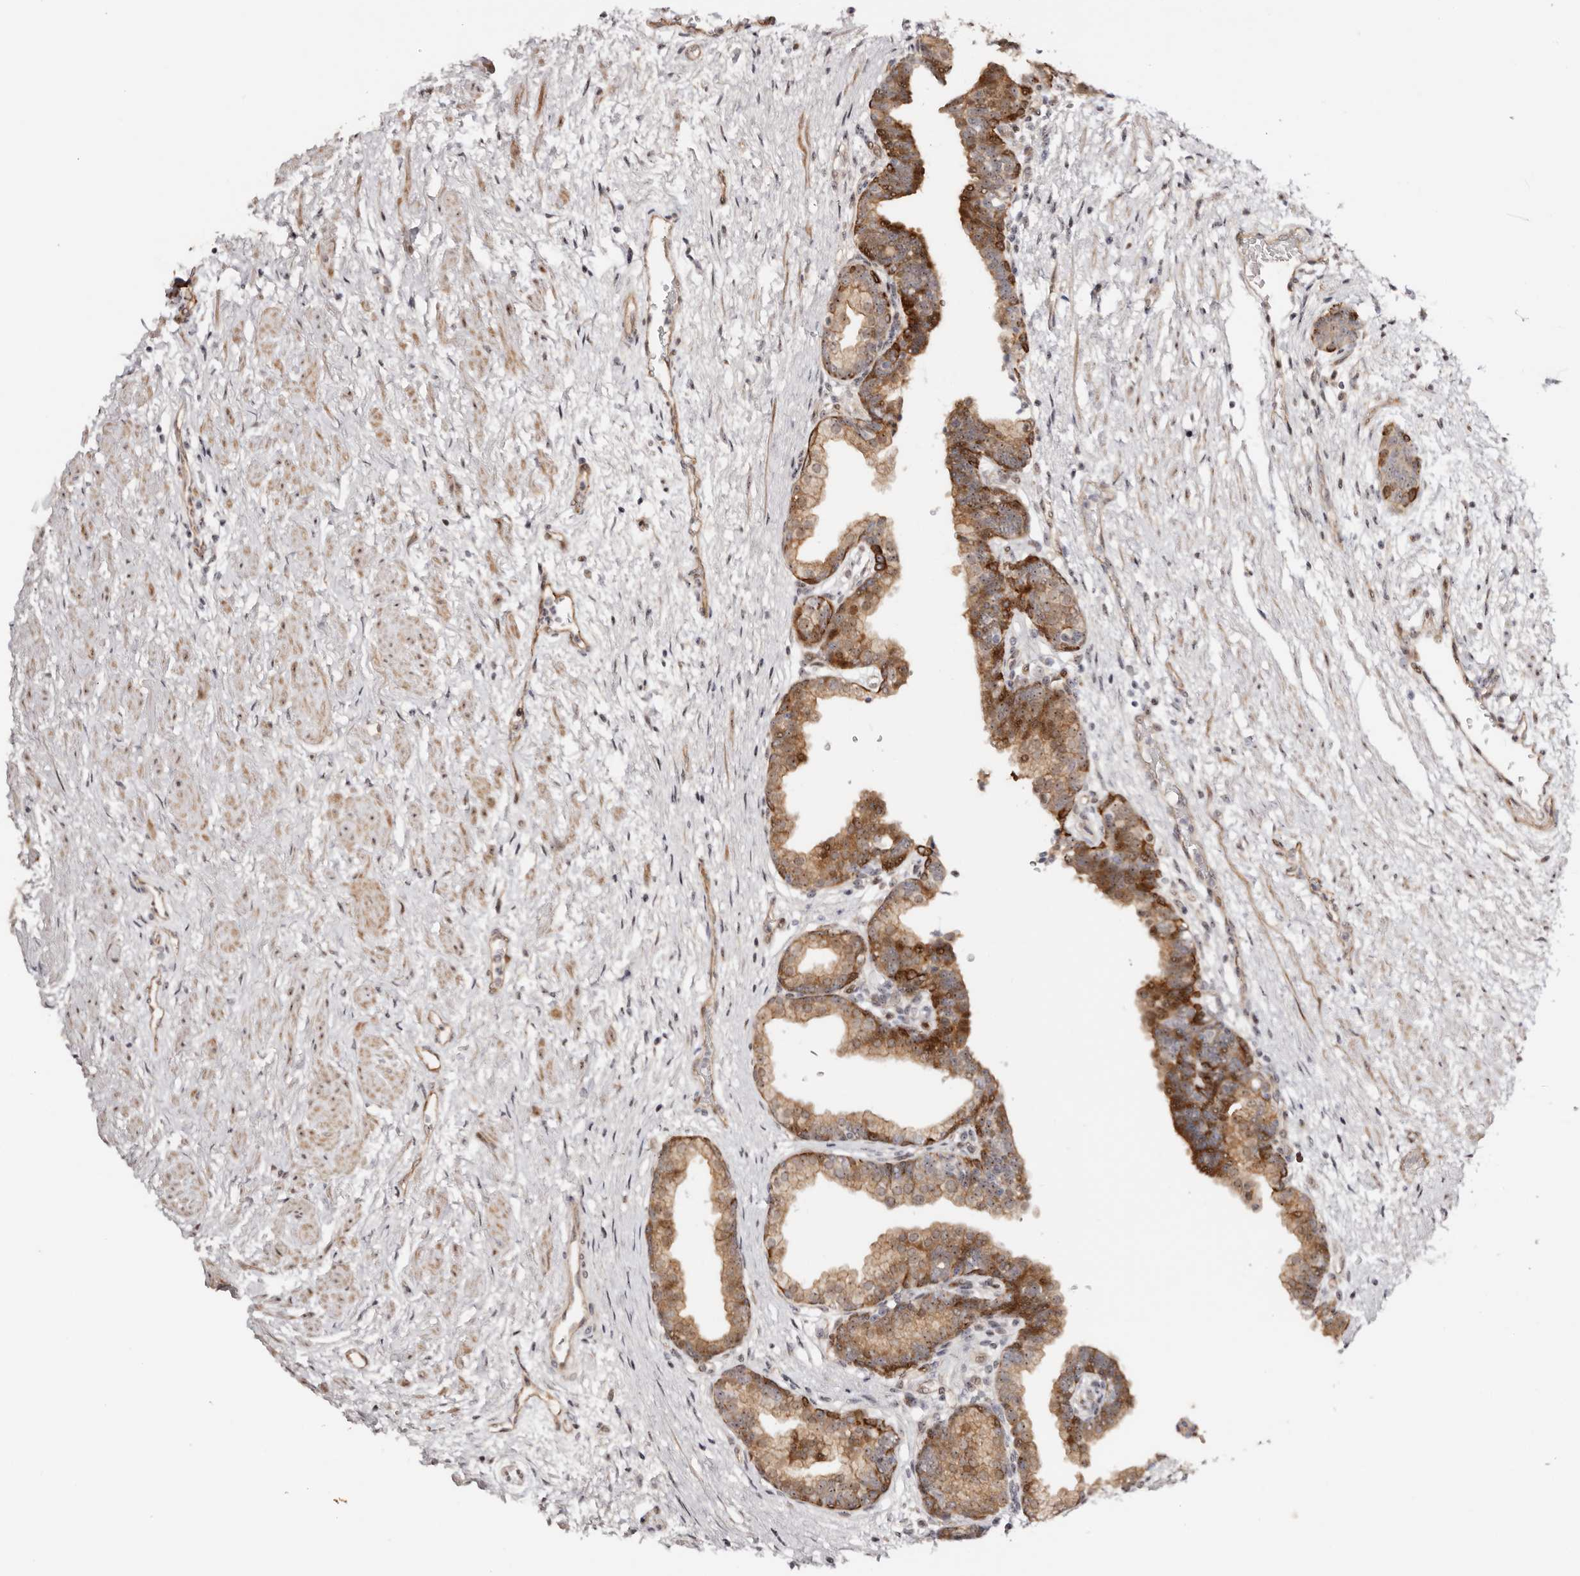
{"staining": {"intensity": "moderate", "quantity": ">75%", "location": "cytoplasmic/membranous"}, "tissue": "prostate", "cell_type": "Glandular cells", "image_type": "normal", "snomed": [{"axis": "morphology", "description": "Normal tissue, NOS"}, {"axis": "topography", "description": "Prostate"}], "caption": "Protein staining of benign prostate demonstrates moderate cytoplasmic/membranous staining in approximately >75% of glandular cells. Using DAB (3,3'-diaminobenzidine) (brown) and hematoxylin (blue) stains, captured at high magnification using brightfield microscopy.", "gene": "ODF2L", "patient": {"sex": "male", "age": 48}}